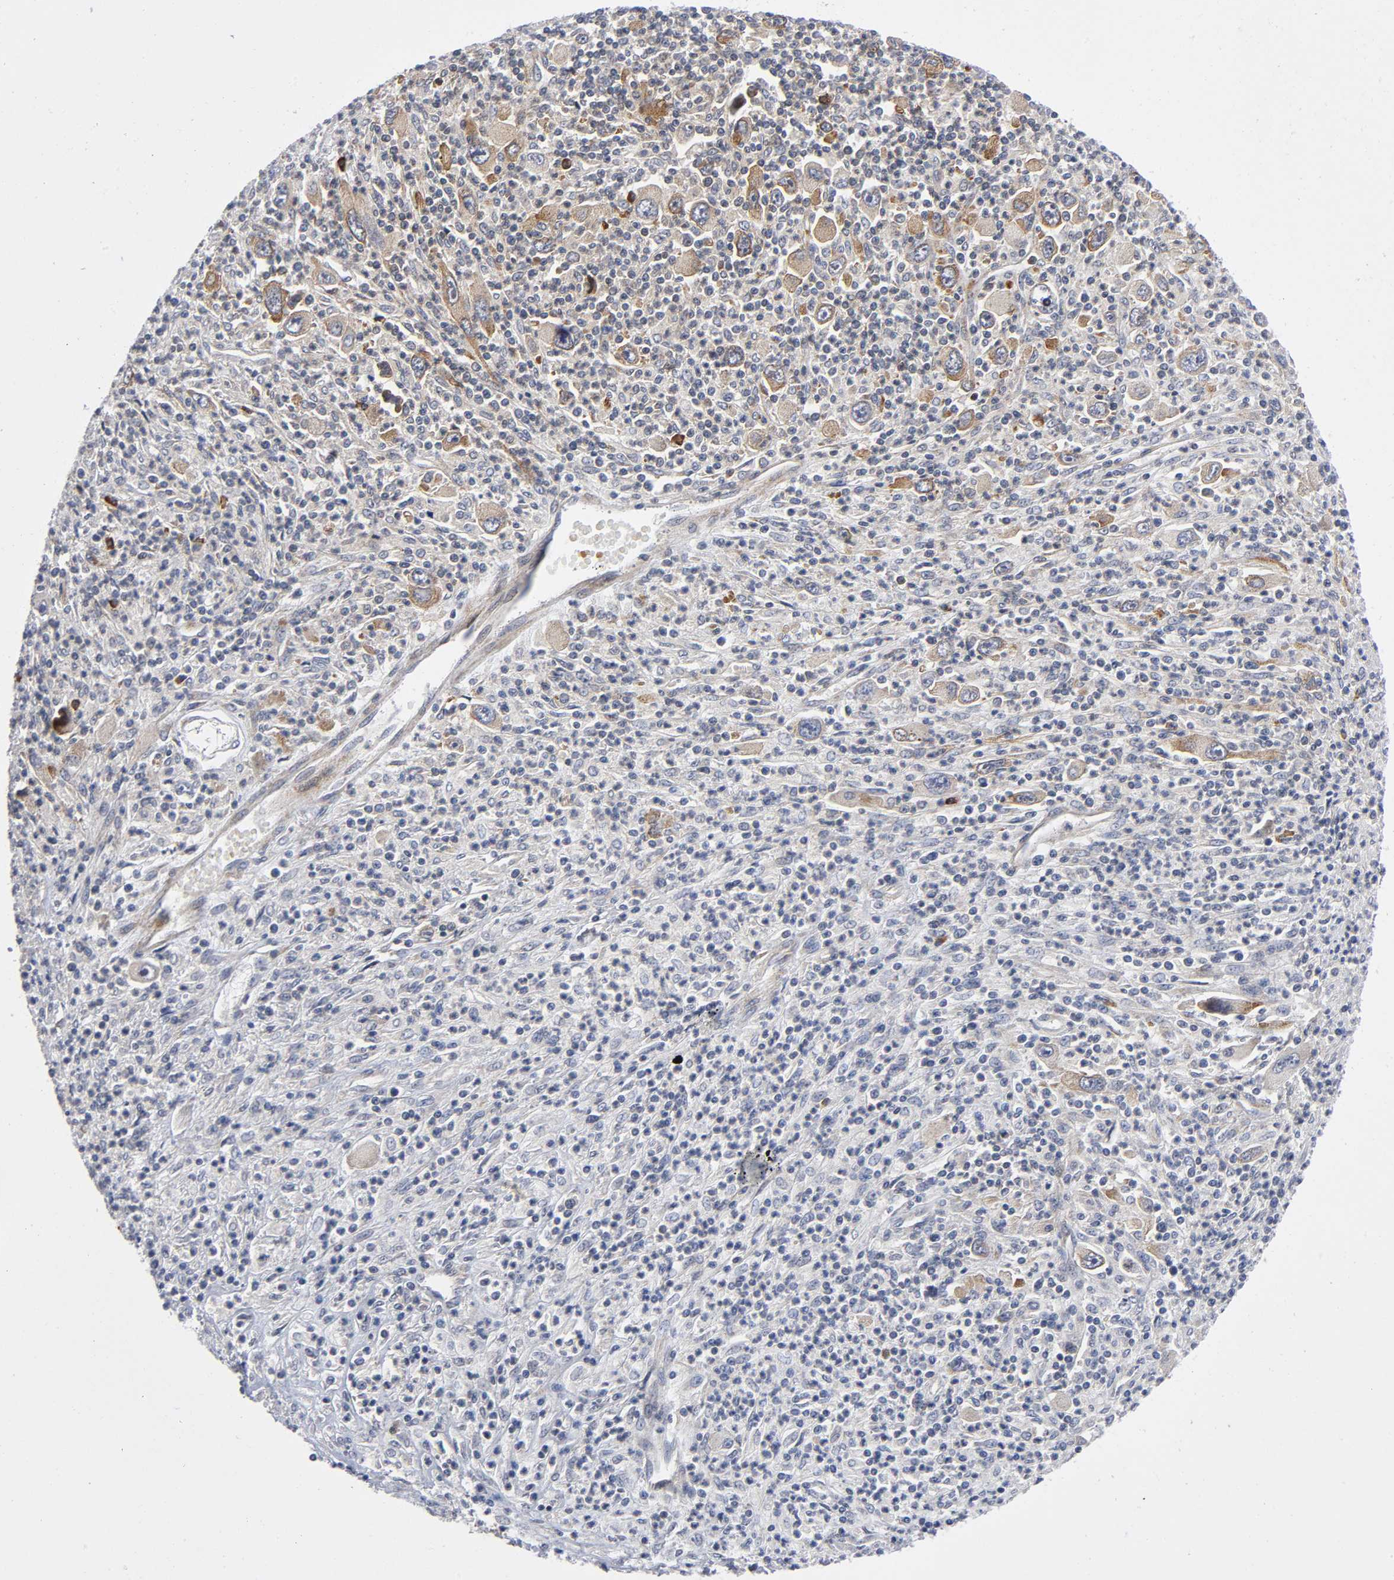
{"staining": {"intensity": "moderate", "quantity": "25%-75%", "location": "cytoplasmic/membranous"}, "tissue": "melanoma", "cell_type": "Tumor cells", "image_type": "cancer", "snomed": [{"axis": "morphology", "description": "Malignant melanoma, Metastatic site"}, {"axis": "topography", "description": "Skin"}], "caption": "Immunohistochemistry (IHC) photomicrograph of neoplastic tissue: human melanoma stained using IHC shows medium levels of moderate protein expression localized specifically in the cytoplasmic/membranous of tumor cells, appearing as a cytoplasmic/membranous brown color.", "gene": "EIF5", "patient": {"sex": "female", "age": 56}}